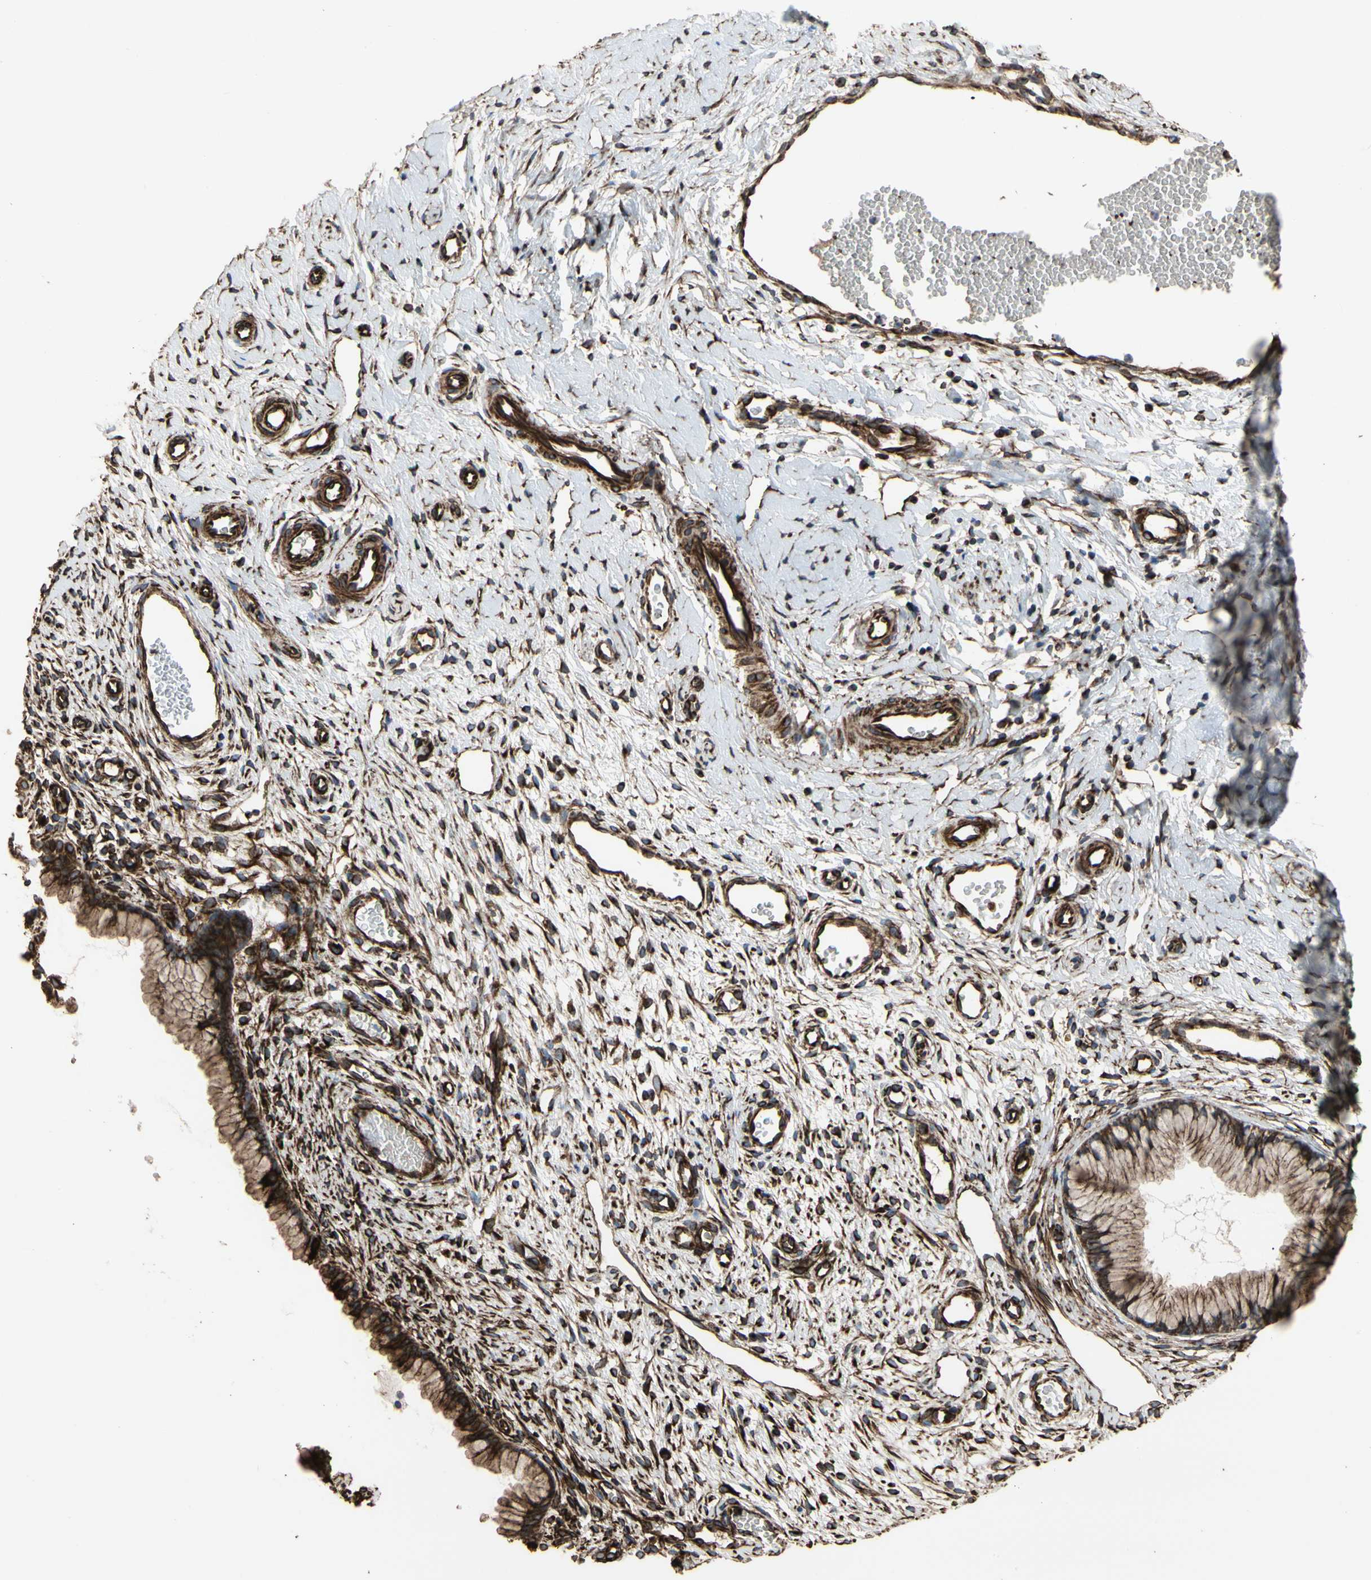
{"staining": {"intensity": "moderate", "quantity": ">75%", "location": "cytoplasmic/membranous"}, "tissue": "cervix", "cell_type": "Glandular cells", "image_type": "normal", "snomed": [{"axis": "morphology", "description": "Normal tissue, NOS"}, {"axis": "topography", "description": "Cervix"}], "caption": "DAB (3,3'-diaminobenzidine) immunohistochemical staining of normal cervix shows moderate cytoplasmic/membranous protein staining in about >75% of glandular cells. (IHC, brightfield microscopy, high magnification).", "gene": "TUBA1A", "patient": {"sex": "female", "age": 65}}